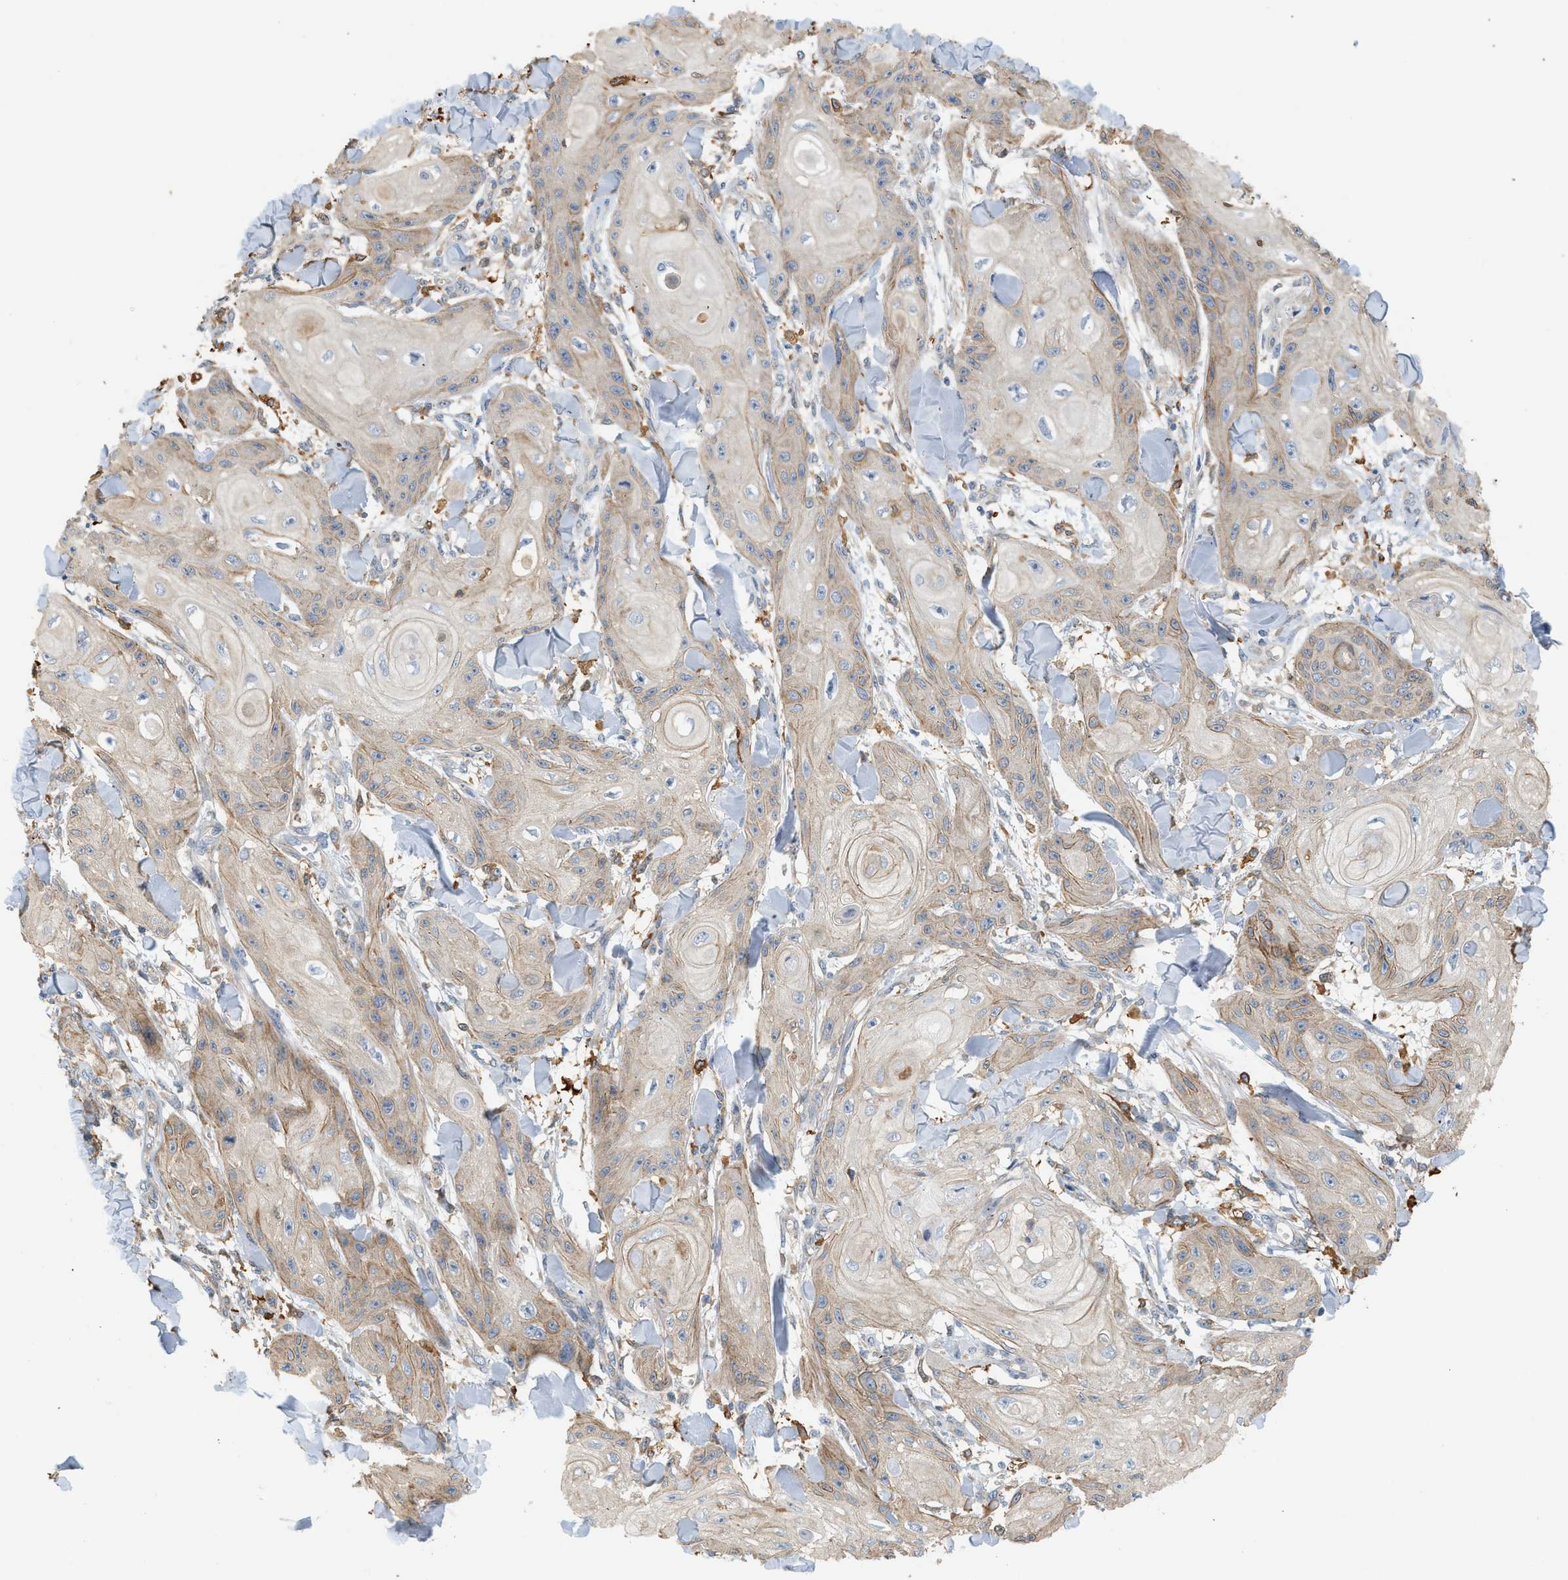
{"staining": {"intensity": "weak", "quantity": "<25%", "location": "cytoplasmic/membranous"}, "tissue": "skin cancer", "cell_type": "Tumor cells", "image_type": "cancer", "snomed": [{"axis": "morphology", "description": "Squamous cell carcinoma, NOS"}, {"axis": "topography", "description": "Skin"}], "caption": "A high-resolution photomicrograph shows immunohistochemistry staining of skin cancer, which exhibits no significant positivity in tumor cells. (Stains: DAB (3,3'-diaminobenzidine) immunohistochemistry (IHC) with hematoxylin counter stain, Microscopy: brightfield microscopy at high magnification).", "gene": "CTXN1", "patient": {"sex": "male", "age": 74}}